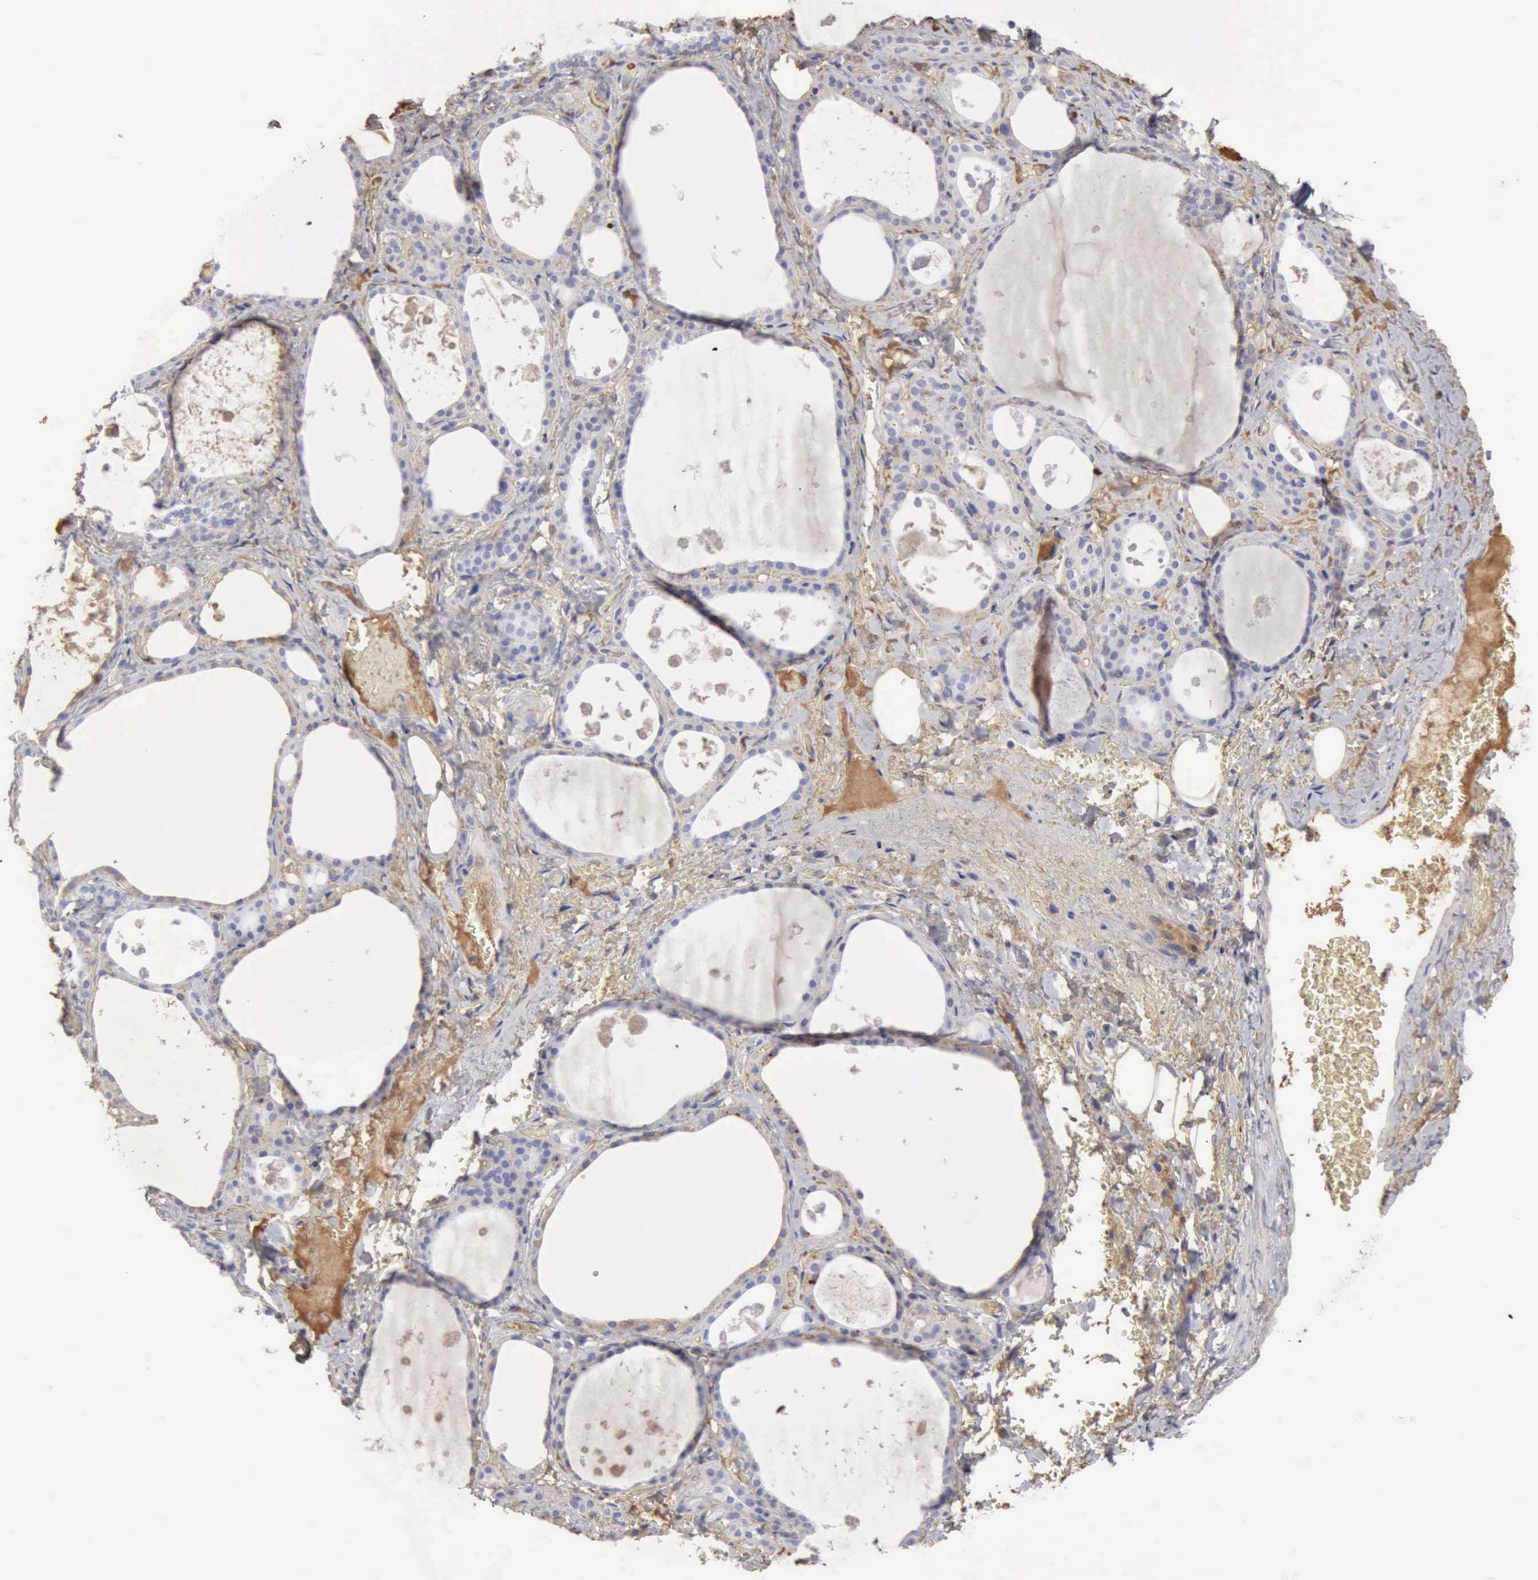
{"staining": {"intensity": "negative", "quantity": "none", "location": "none"}, "tissue": "thyroid gland", "cell_type": "Glandular cells", "image_type": "normal", "snomed": [{"axis": "morphology", "description": "Normal tissue, NOS"}, {"axis": "topography", "description": "Thyroid gland"}], "caption": "This is an IHC micrograph of benign human thyroid gland. There is no staining in glandular cells.", "gene": "SERPINA1", "patient": {"sex": "male", "age": 61}}